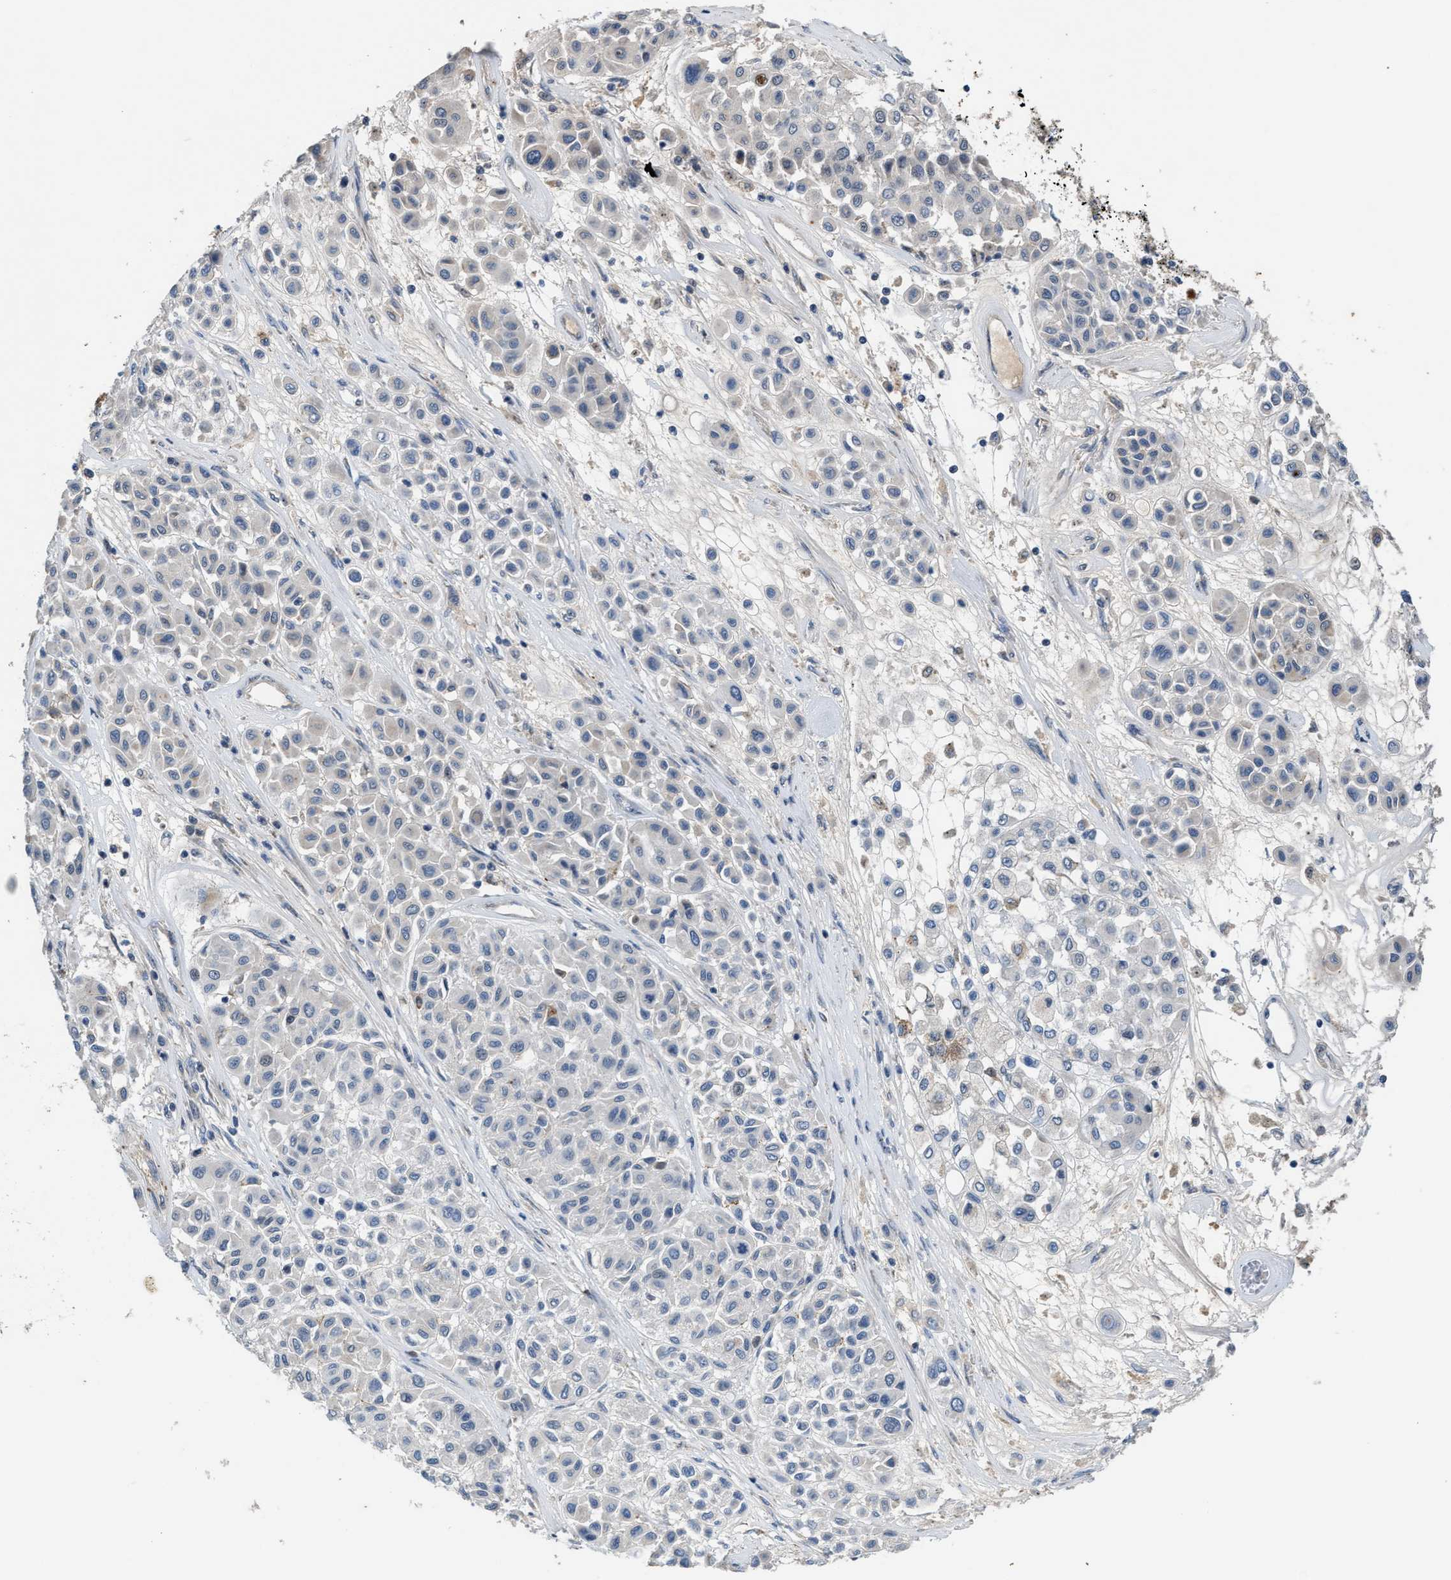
{"staining": {"intensity": "negative", "quantity": "none", "location": "none"}, "tissue": "melanoma", "cell_type": "Tumor cells", "image_type": "cancer", "snomed": [{"axis": "morphology", "description": "Malignant melanoma, Metastatic site"}, {"axis": "topography", "description": "Soft tissue"}], "caption": "Melanoma was stained to show a protein in brown. There is no significant positivity in tumor cells. Nuclei are stained in blue.", "gene": "ZNF783", "patient": {"sex": "male", "age": 41}}